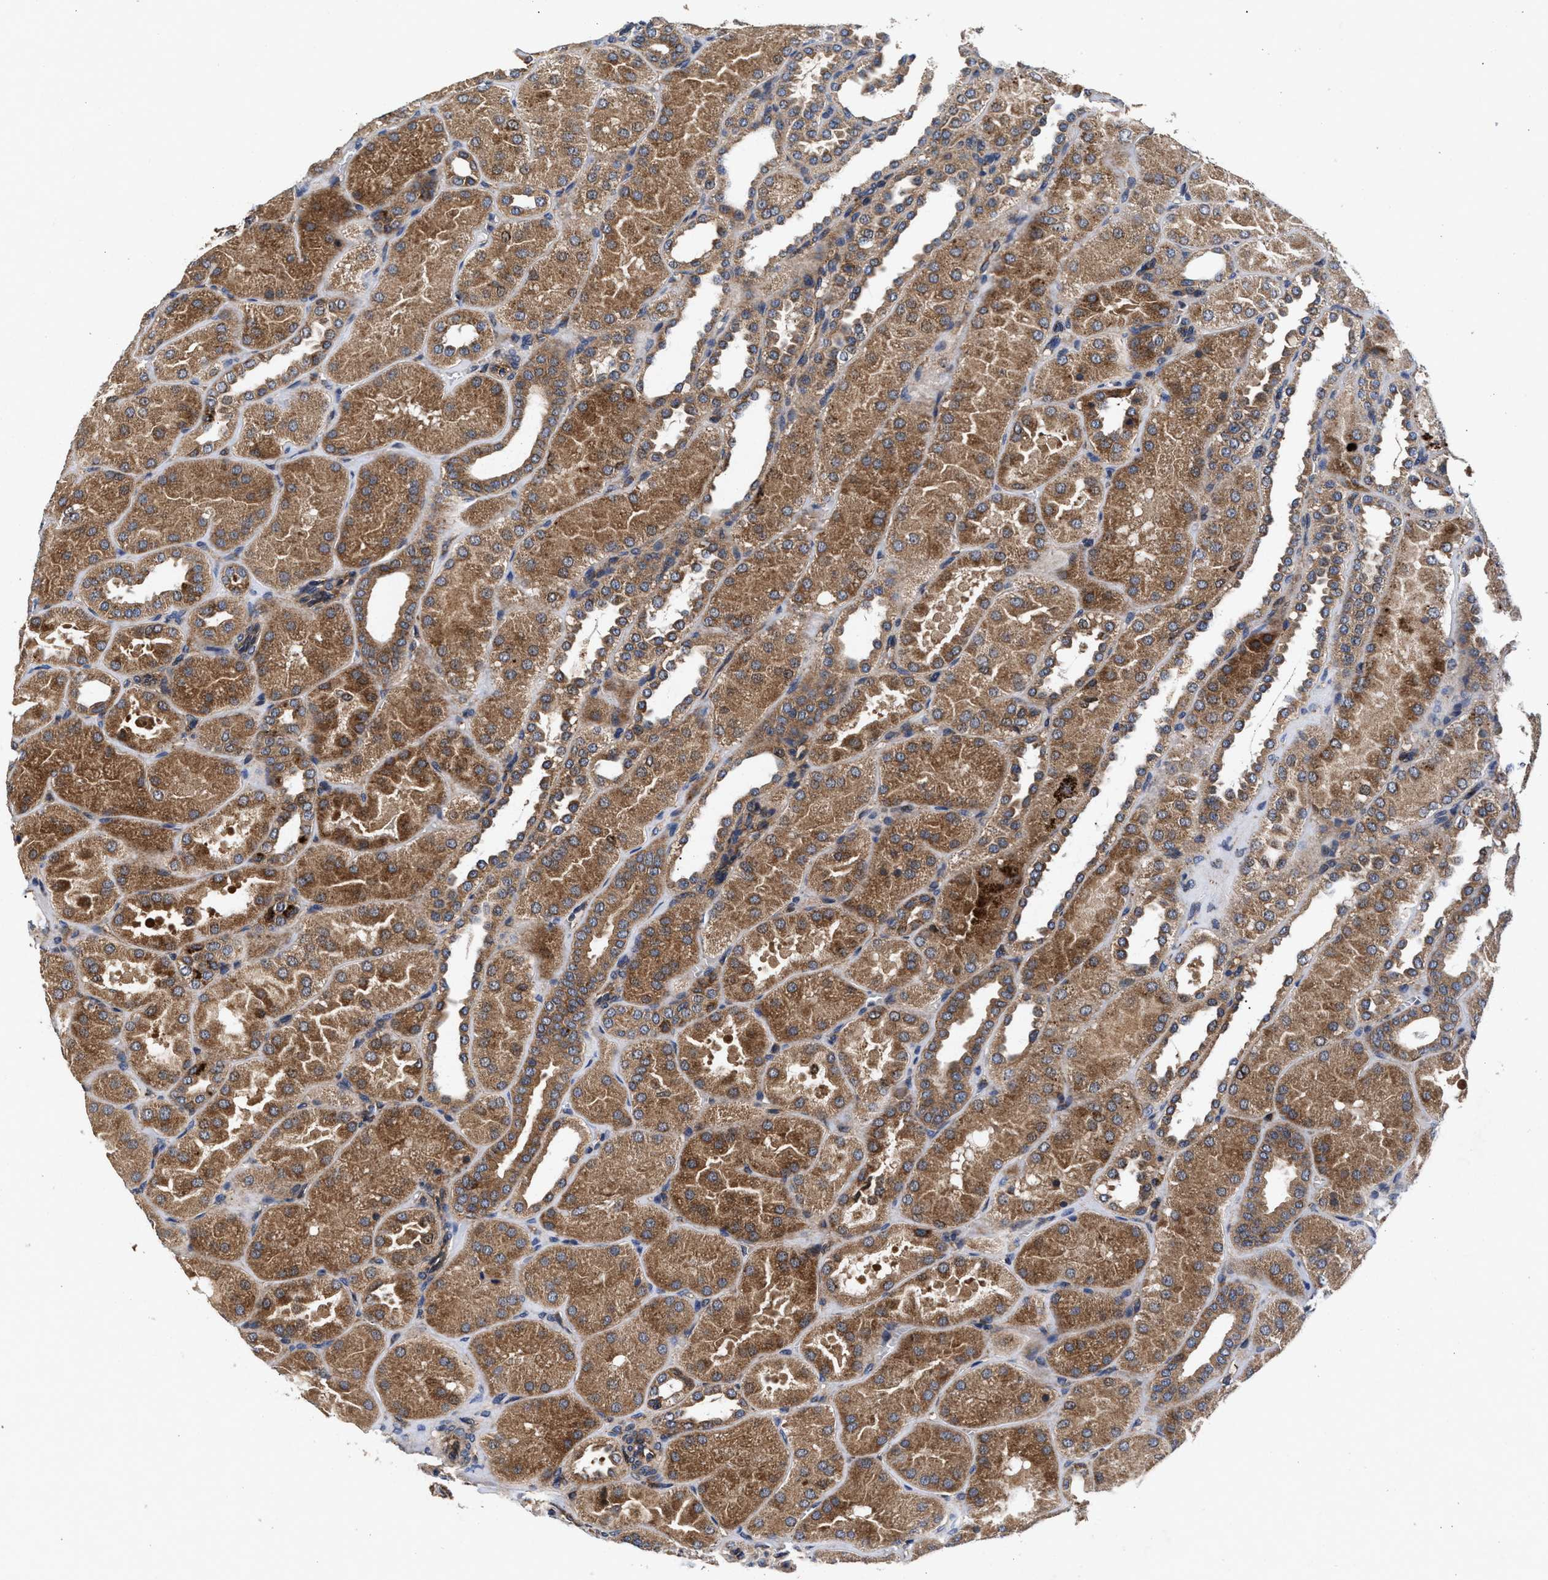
{"staining": {"intensity": "weak", "quantity": "25%-75%", "location": "cytoplasmic/membranous"}, "tissue": "kidney", "cell_type": "Cells in glomeruli", "image_type": "normal", "snomed": [{"axis": "morphology", "description": "Normal tissue, NOS"}, {"axis": "topography", "description": "Kidney"}], "caption": "Immunohistochemistry histopathology image of benign human kidney stained for a protein (brown), which shows low levels of weak cytoplasmic/membranous staining in about 25%-75% of cells in glomeruli.", "gene": "NFKB2", "patient": {"sex": "male", "age": 28}}